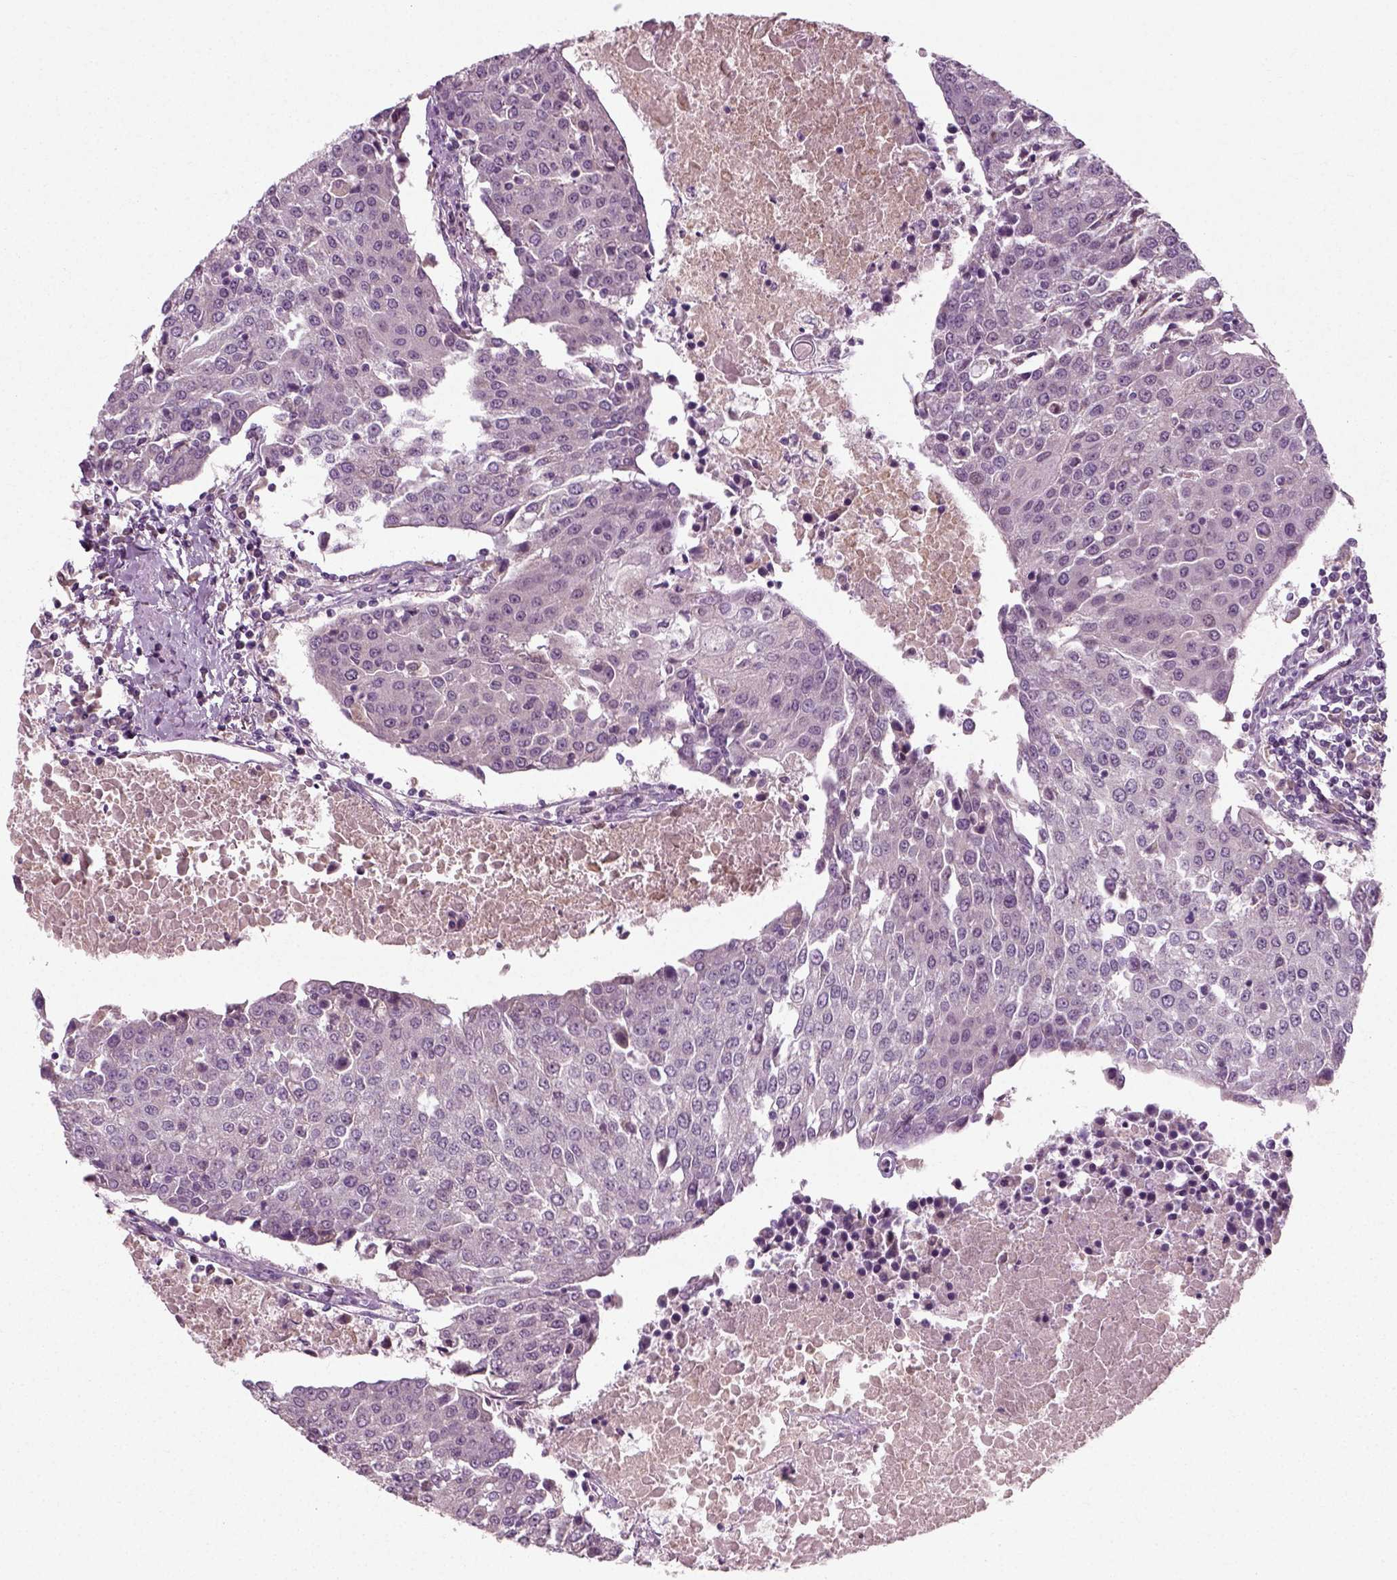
{"staining": {"intensity": "negative", "quantity": "none", "location": "none"}, "tissue": "urothelial cancer", "cell_type": "Tumor cells", "image_type": "cancer", "snomed": [{"axis": "morphology", "description": "Urothelial carcinoma, High grade"}, {"axis": "topography", "description": "Urinary bladder"}], "caption": "This is an immunohistochemistry histopathology image of high-grade urothelial carcinoma. There is no expression in tumor cells.", "gene": "RND2", "patient": {"sex": "female", "age": 85}}